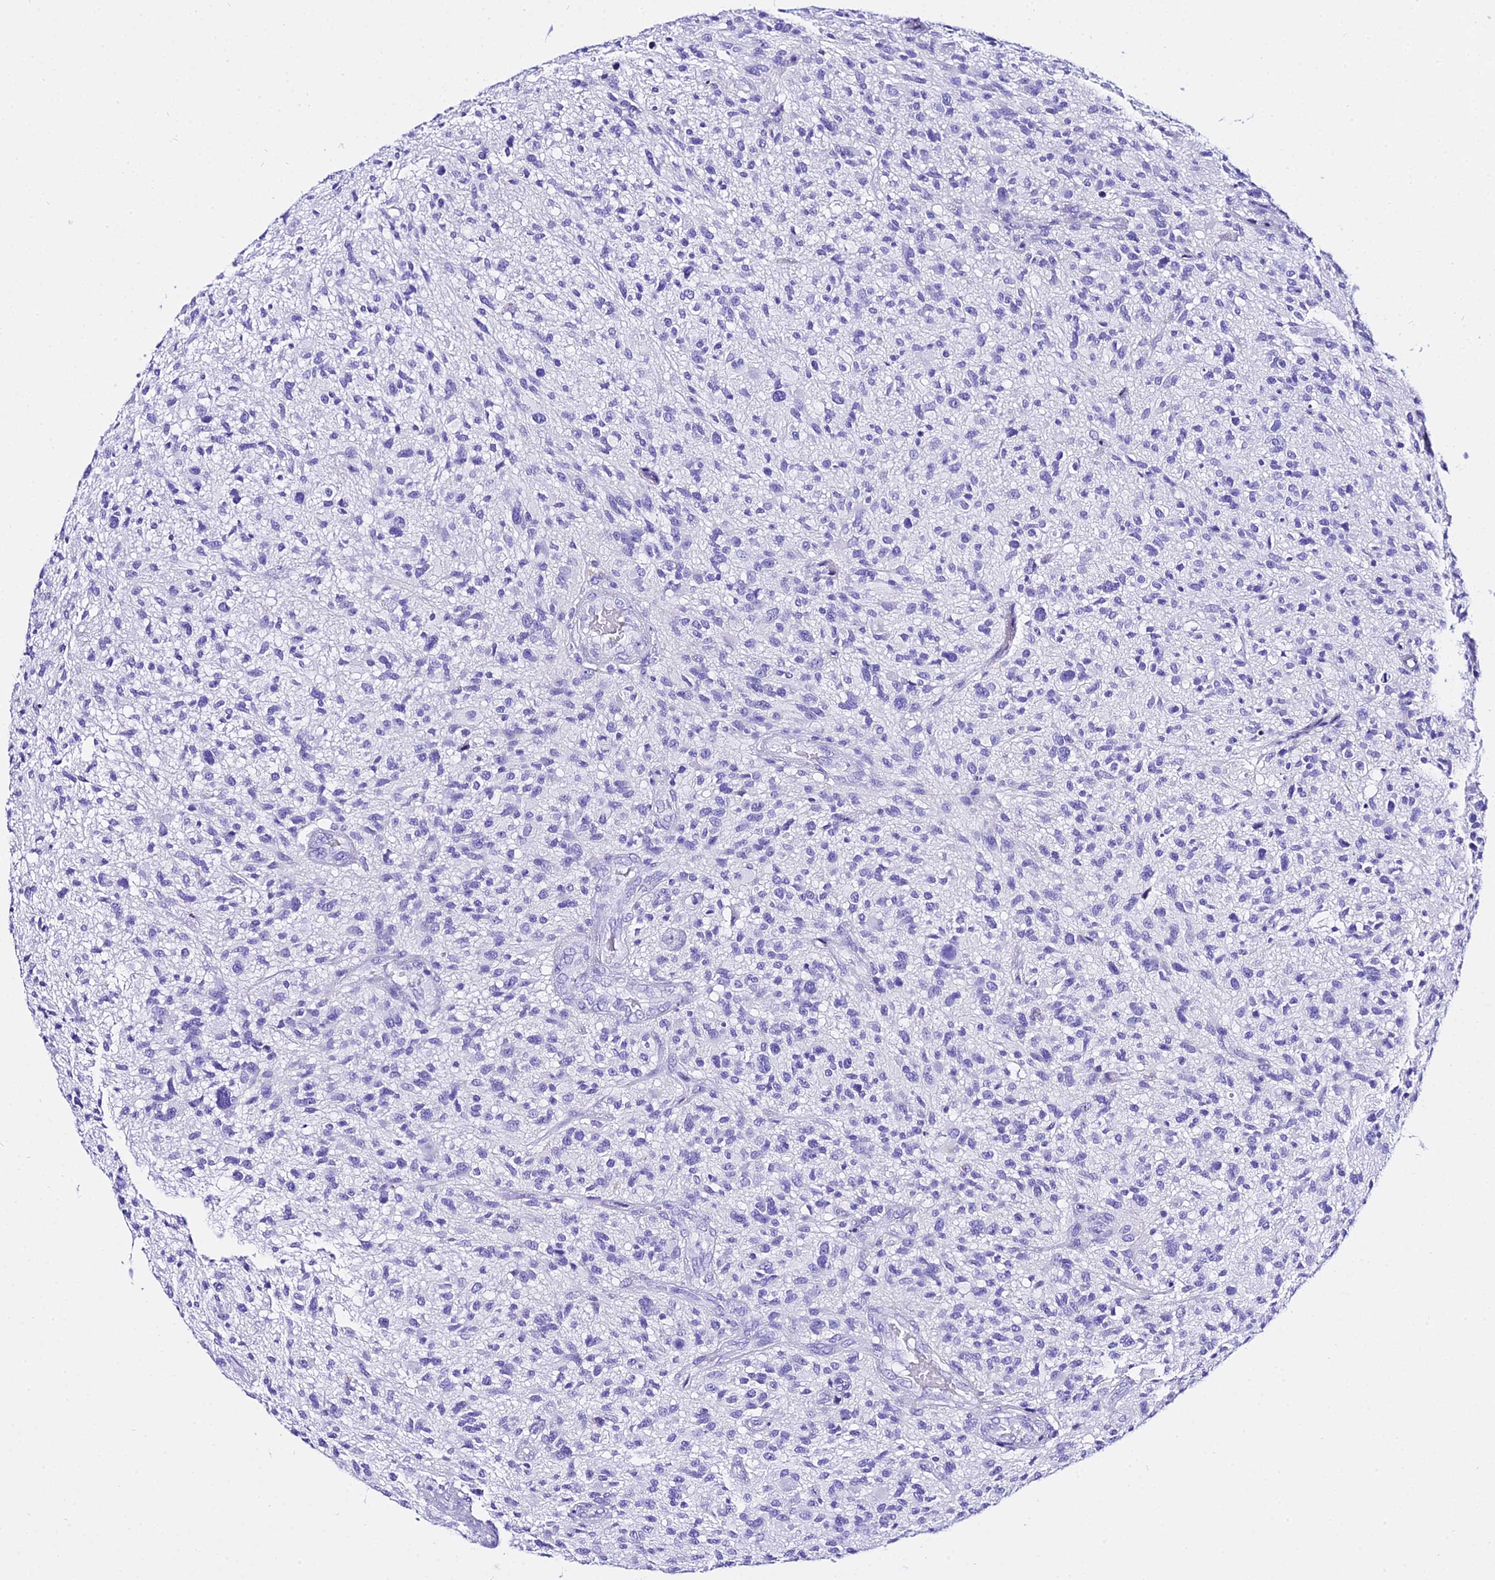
{"staining": {"intensity": "negative", "quantity": "none", "location": "none"}, "tissue": "glioma", "cell_type": "Tumor cells", "image_type": "cancer", "snomed": [{"axis": "morphology", "description": "Glioma, malignant, High grade"}, {"axis": "topography", "description": "Brain"}], "caption": "There is no significant expression in tumor cells of malignant high-grade glioma.", "gene": "TRMT44", "patient": {"sex": "male", "age": 47}}